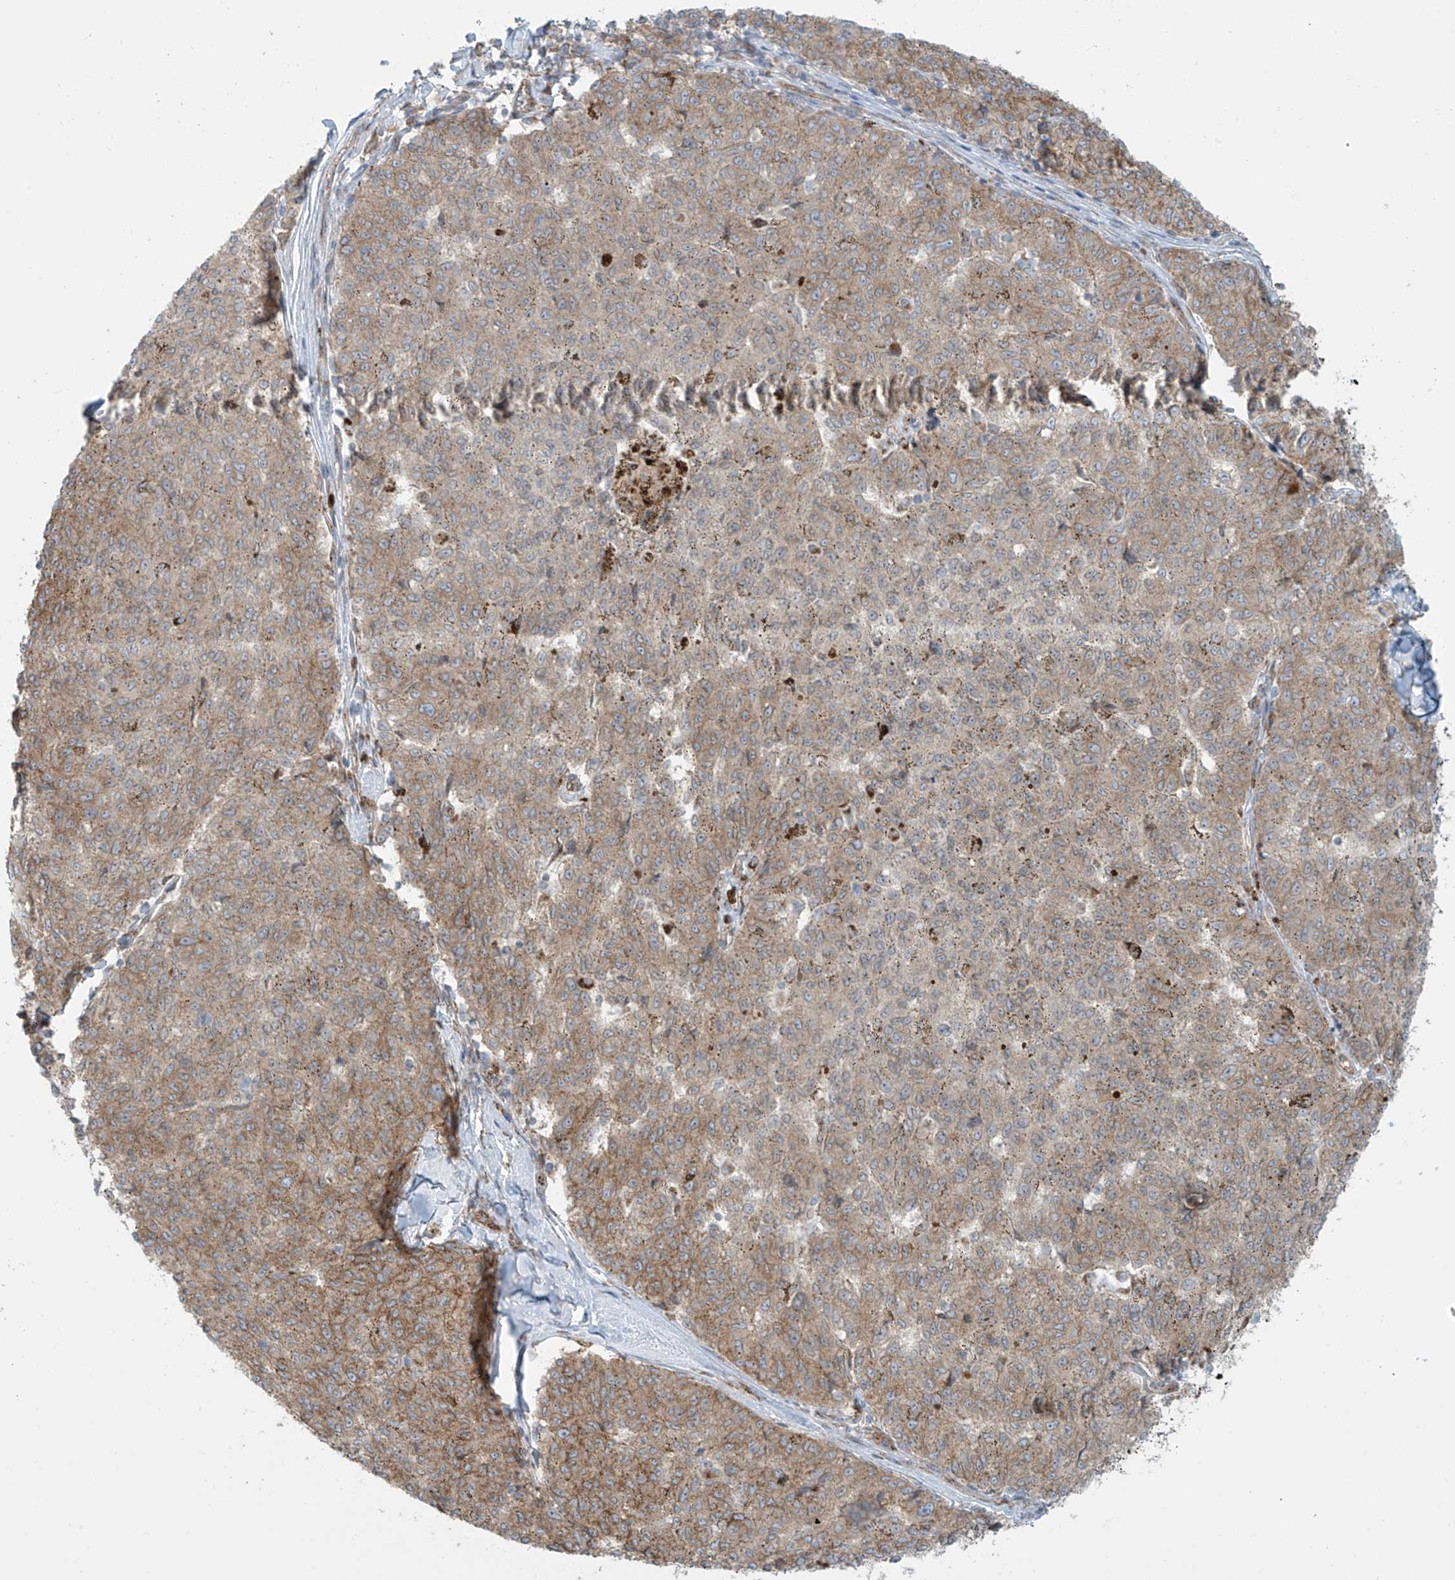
{"staining": {"intensity": "moderate", "quantity": "25%-75%", "location": "cytoplasmic/membranous"}, "tissue": "melanoma", "cell_type": "Tumor cells", "image_type": "cancer", "snomed": [{"axis": "morphology", "description": "Malignant melanoma, NOS"}, {"axis": "topography", "description": "Skin"}], "caption": "Immunohistochemistry (IHC) of human malignant melanoma reveals medium levels of moderate cytoplasmic/membranous positivity in about 25%-75% of tumor cells.", "gene": "LZTS3", "patient": {"sex": "female", "age": 72}}